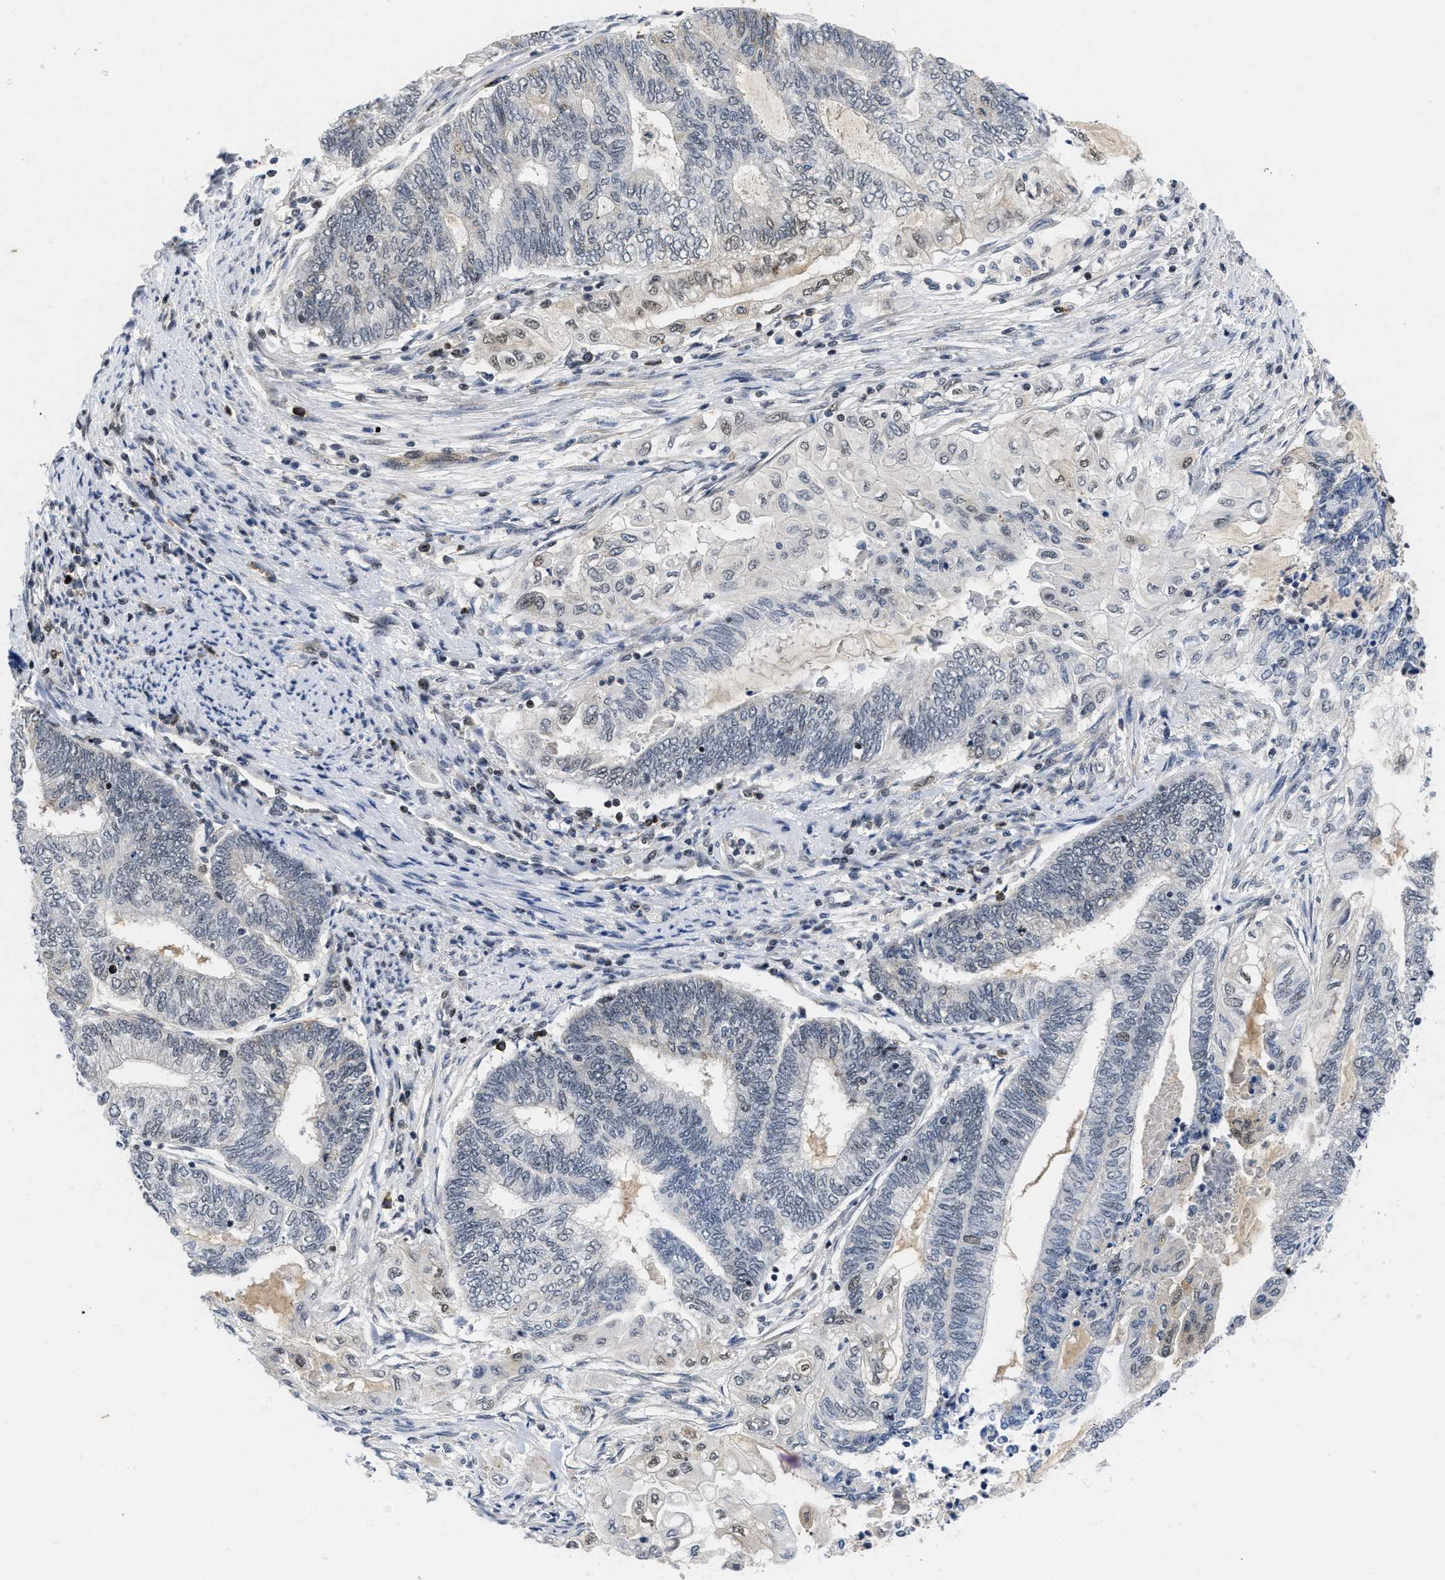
{"staining": {"intensity": "weak", "quantity": "<25%", "location": "nuclear"}, "tissue": "endometrial cancer", "cell_type": "Tumor cells", "image_type": "cancer", "snomed": [{"axis": "morphology", "description": "Adenocarcinoma, NOS"}, {"axis": "topography", "description": "Uterus"}, {"axis": "topography", "description": "Endometrium"}], "caption": "A photomicrograph of human endometrial cancer (adenocarcinoma) is negative for staining in tumor cells.", "gene": "HIF1A", "patient": {"sex": "female", "age": 70}}